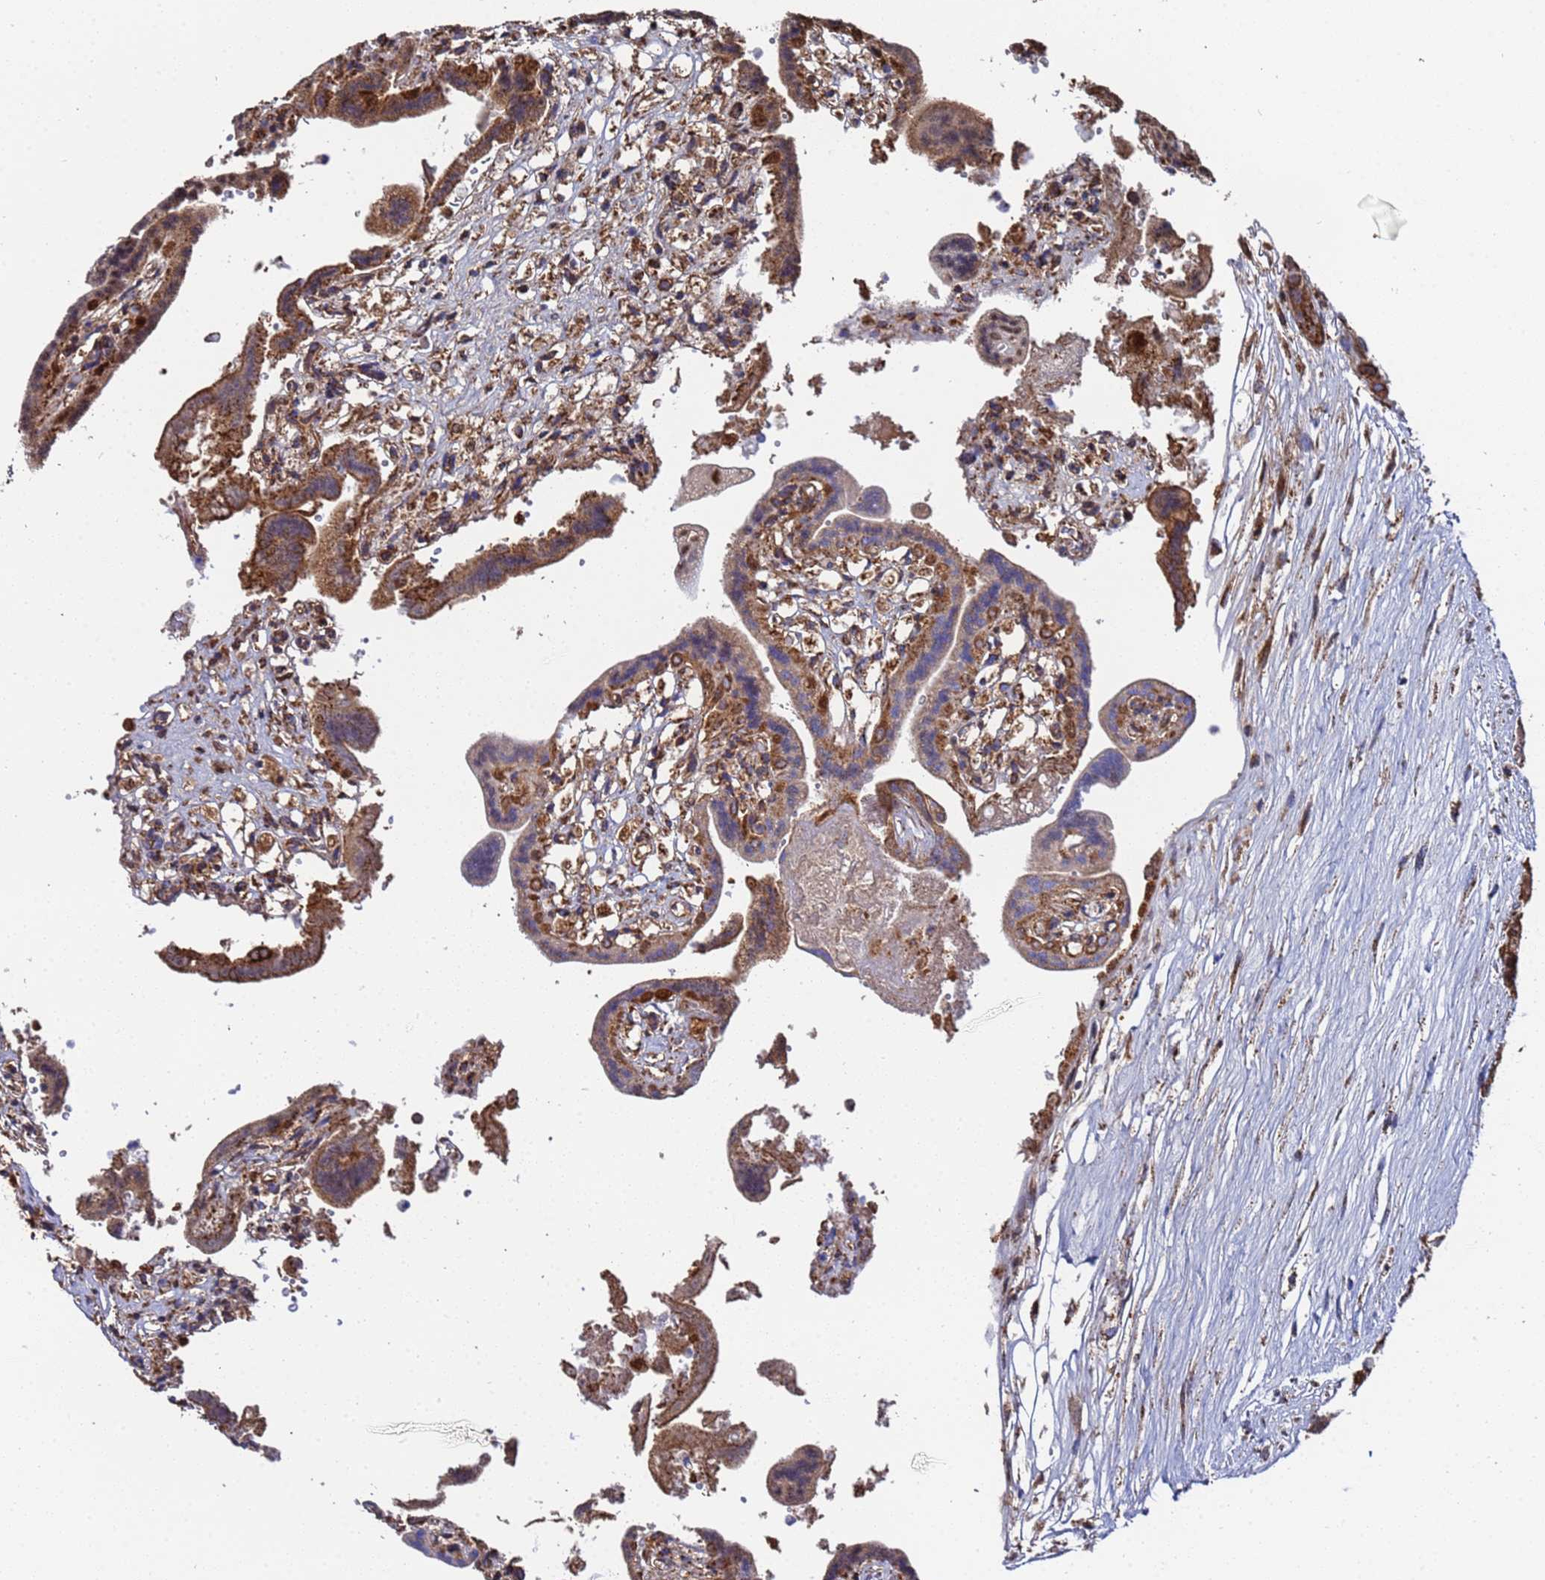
{"staining": {"intensity": "strong", "quantity": ">75%", "location": "cytoplasmic/membranous"}, "tissue": "placenta", "cell_type": "Trophoblastic cells", "image_type": "normal", "snomed": [{"axis": "morphology", "description": "Normal tissue, NOS"}, {"axis": "topography", "description": "Placenta"}], "caption": "The immunohistochemical stain highlights strong cytoplasmic/membranous staining in trophoblastic cells of unremarkable placenta. (DAB IHC, brown staining for protein, blue staining for nuclei).", "gene": "GLUD1", "patient": {"sex": "female", "age": 37}}